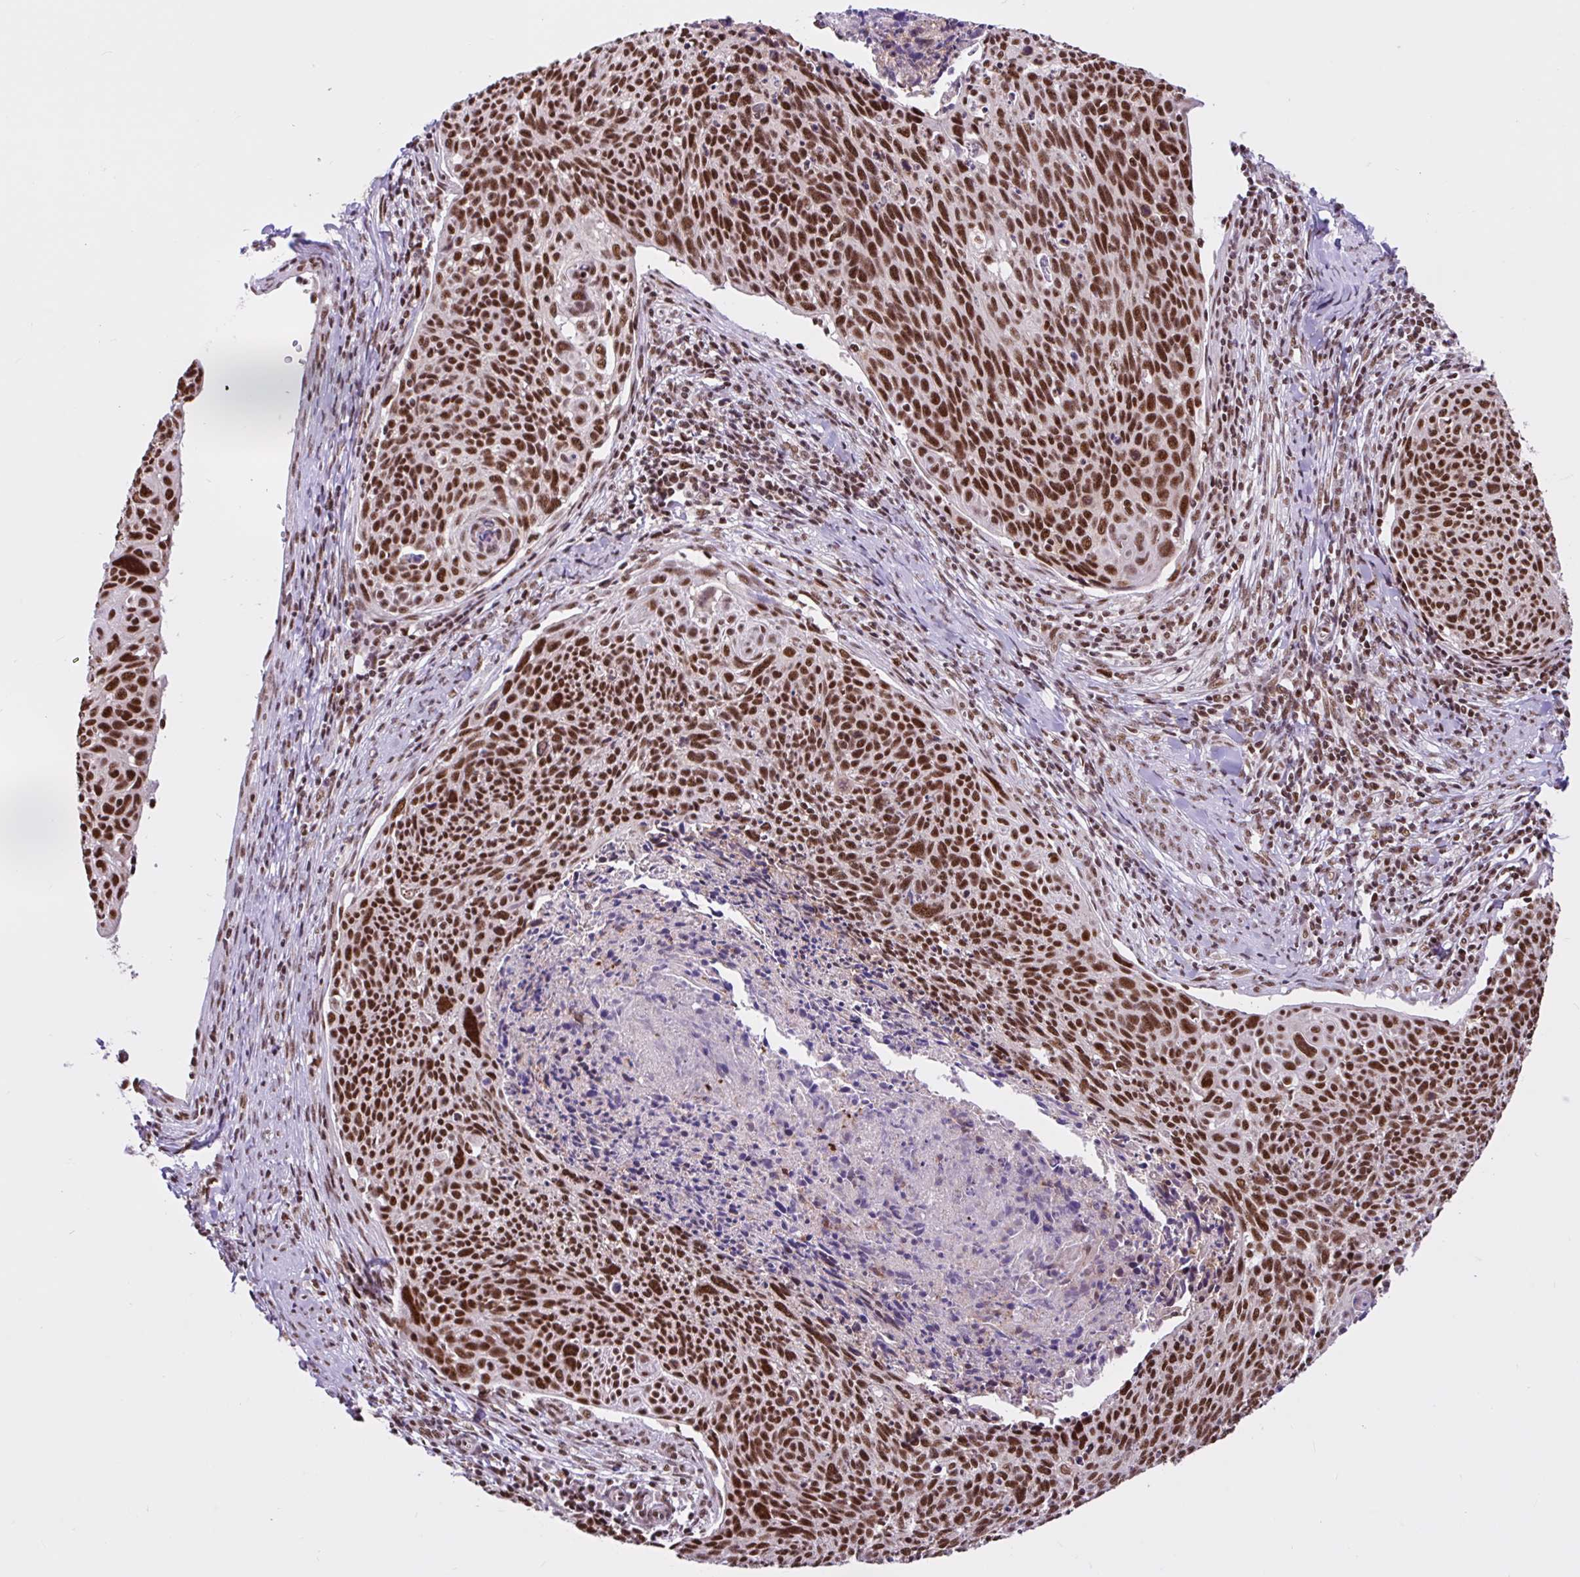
{"staining": {"intensity": "strong", "quantity": ">75%", "location": "nuclear"}, "tissue": "cervical cancer", "cell_type": "Tumor cells", "image_type": "cancer", "snomed": [{"axis": "morphology", "description": "Squamous cell carcinoma, NOS"}, {"axis": "topography", "description": "Cervix"}], "caption": "This histopathology image displays immunohistochemistry (IHC) staining of human cervical cancer (squamous cell carcinoma), with high strong nuclear staining in about >75% of tumor cells.", "gene": "CCDC12", "patient": {"sex": "female", "age": 49}}